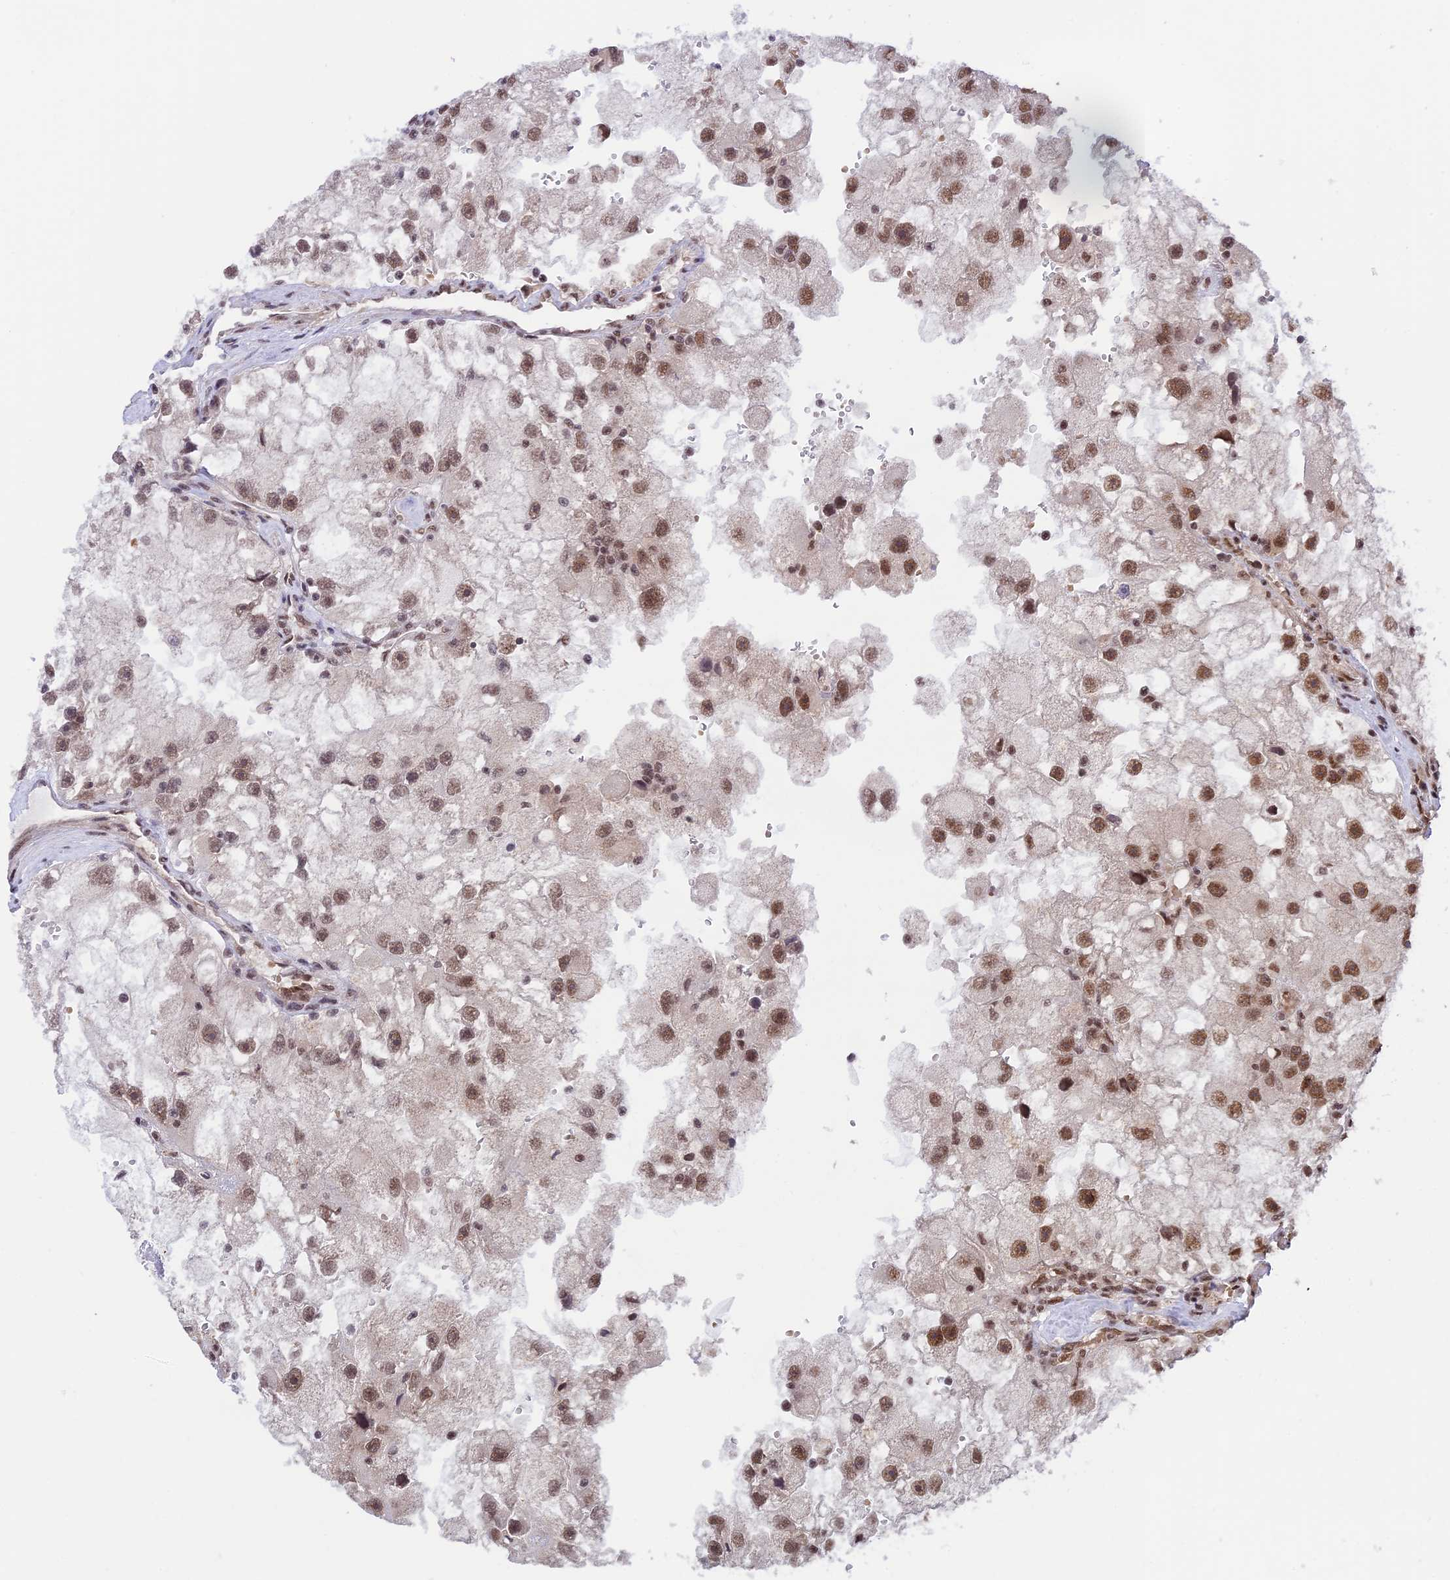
{"staining": {"intensity": "moderate", "quantity": ">75%", "location": "nuclear"}, "tissue": "renal cancer", "cell_type": "Tumor cells", "image_type": "cancer", "snomed": [{"axis": "morphology", "description": "Adenocarcinoma, NOS"}, {"axis": "topography", "description": "Kidney"}], "caption": "A medium amount of moderate nuclear positivity is identified in about >75% of tumor cells in renal cancer tissue.", "gene": "RBM42", "patient": {"sex": "male", "age": 63}}